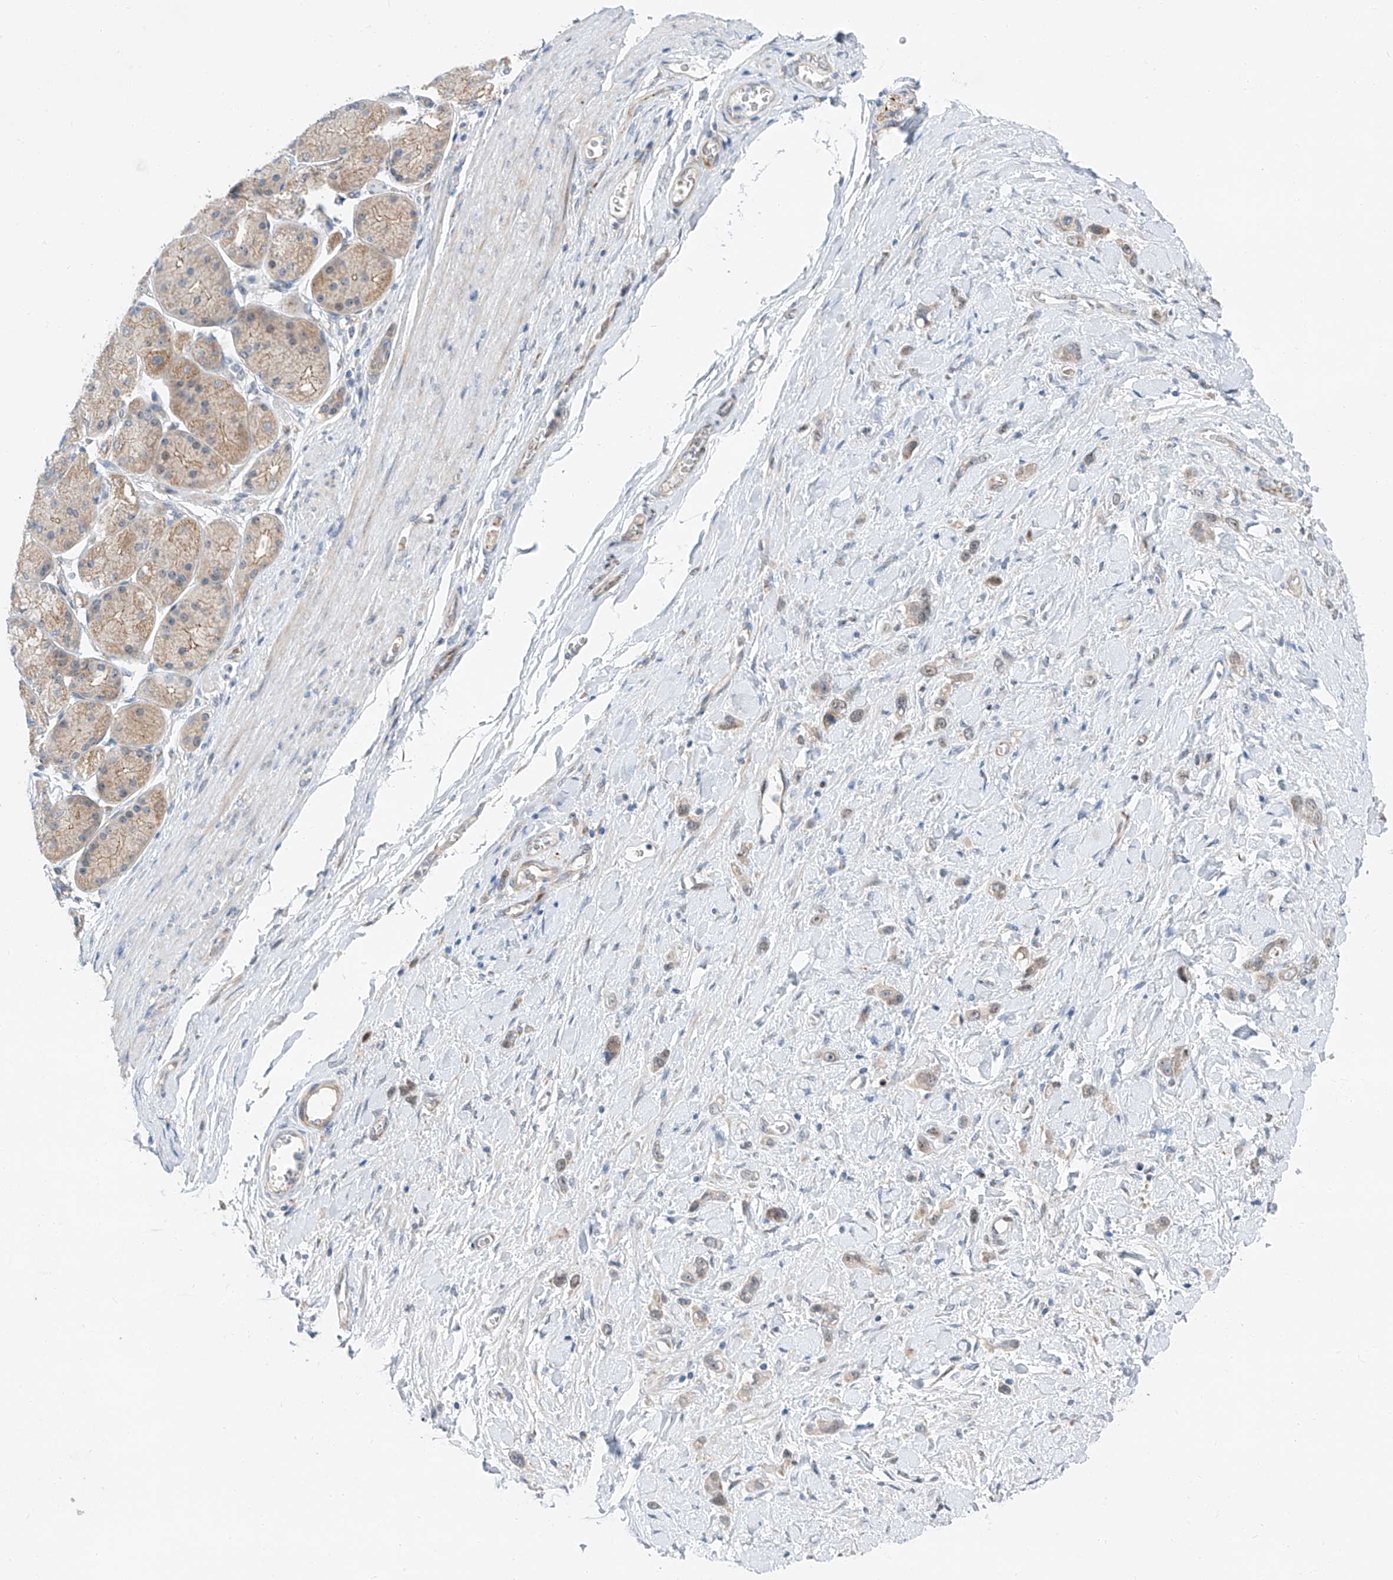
{"staining": {"intensity": "weak", "quantity": "<25%", "location": "nuclear"}, "tissue": "stomach cancer", "cell_type": "Tumor cells", "image_type": "cancer", "snomed": [{"axis": "morphology", "description": "Adenocarcinoma, NOS"}, {"axis": "topography", "description": "Stomach"}], "caption": "An IHC photomicrograph of adenocarcinoma (stomach) is shown. There is no staining in tumor cells of adenocarcinoma (stomach).", "gene": "CLDND1", "patient": {"sex": "female", "age": 65}}